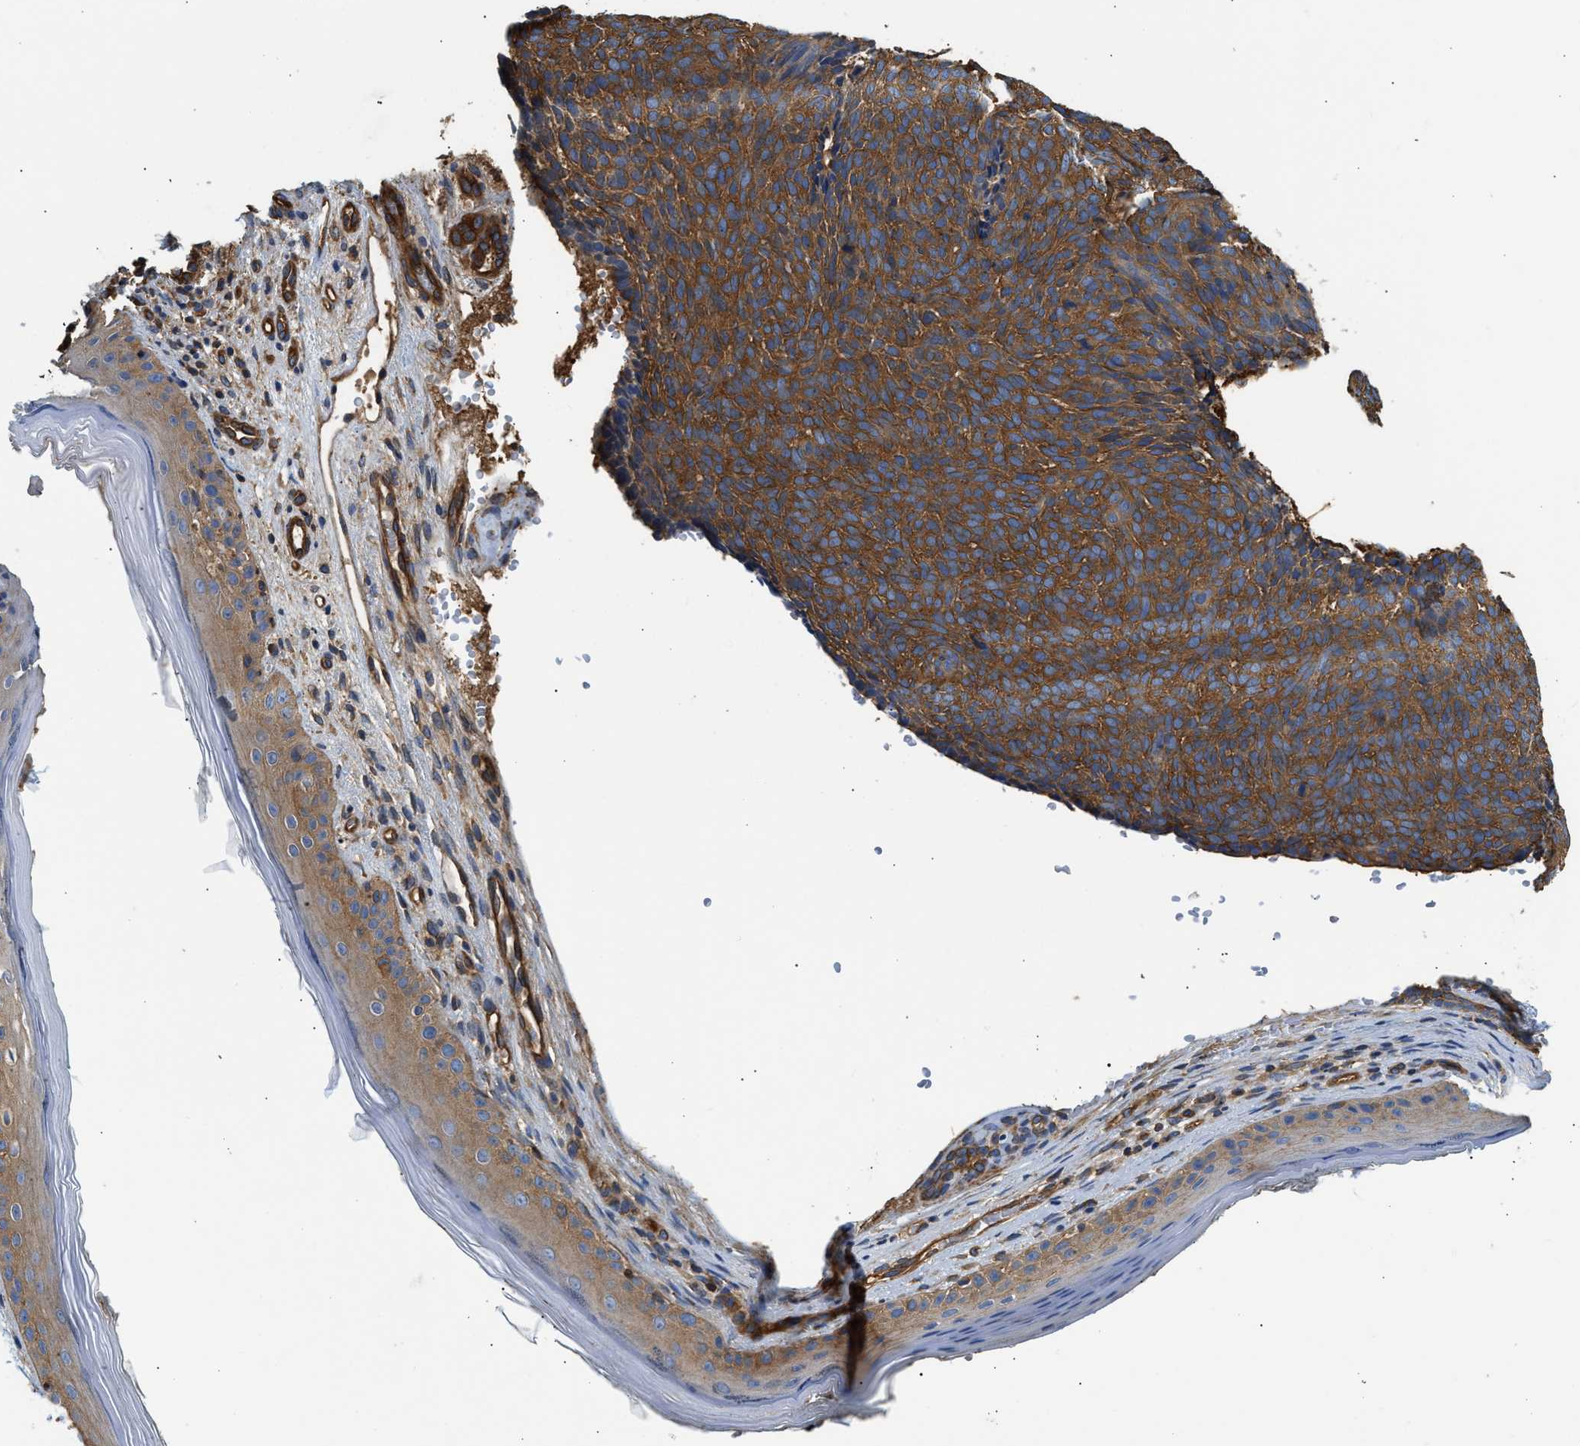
{"staining": {"intensity": "strong", "quantity": ">75%", "location": "cytoplasmic/membranous"}, "tissue": "skin cancer", "cell_type": "Tumor cells", "image_type": "cancer", "snomed": [{"axis": "morphology", "description": "Basal cell carcinoma"}, {"axis": "topography", "description": "Skin"}], "caption": "Strong cytoplasmic/membranous protein staining is appreciated in approximately >75% of tumor cells in basal cell carcinoma (skin).", "gene": "SAMD9L", "patient": {"sex": "male", "age": 61}}